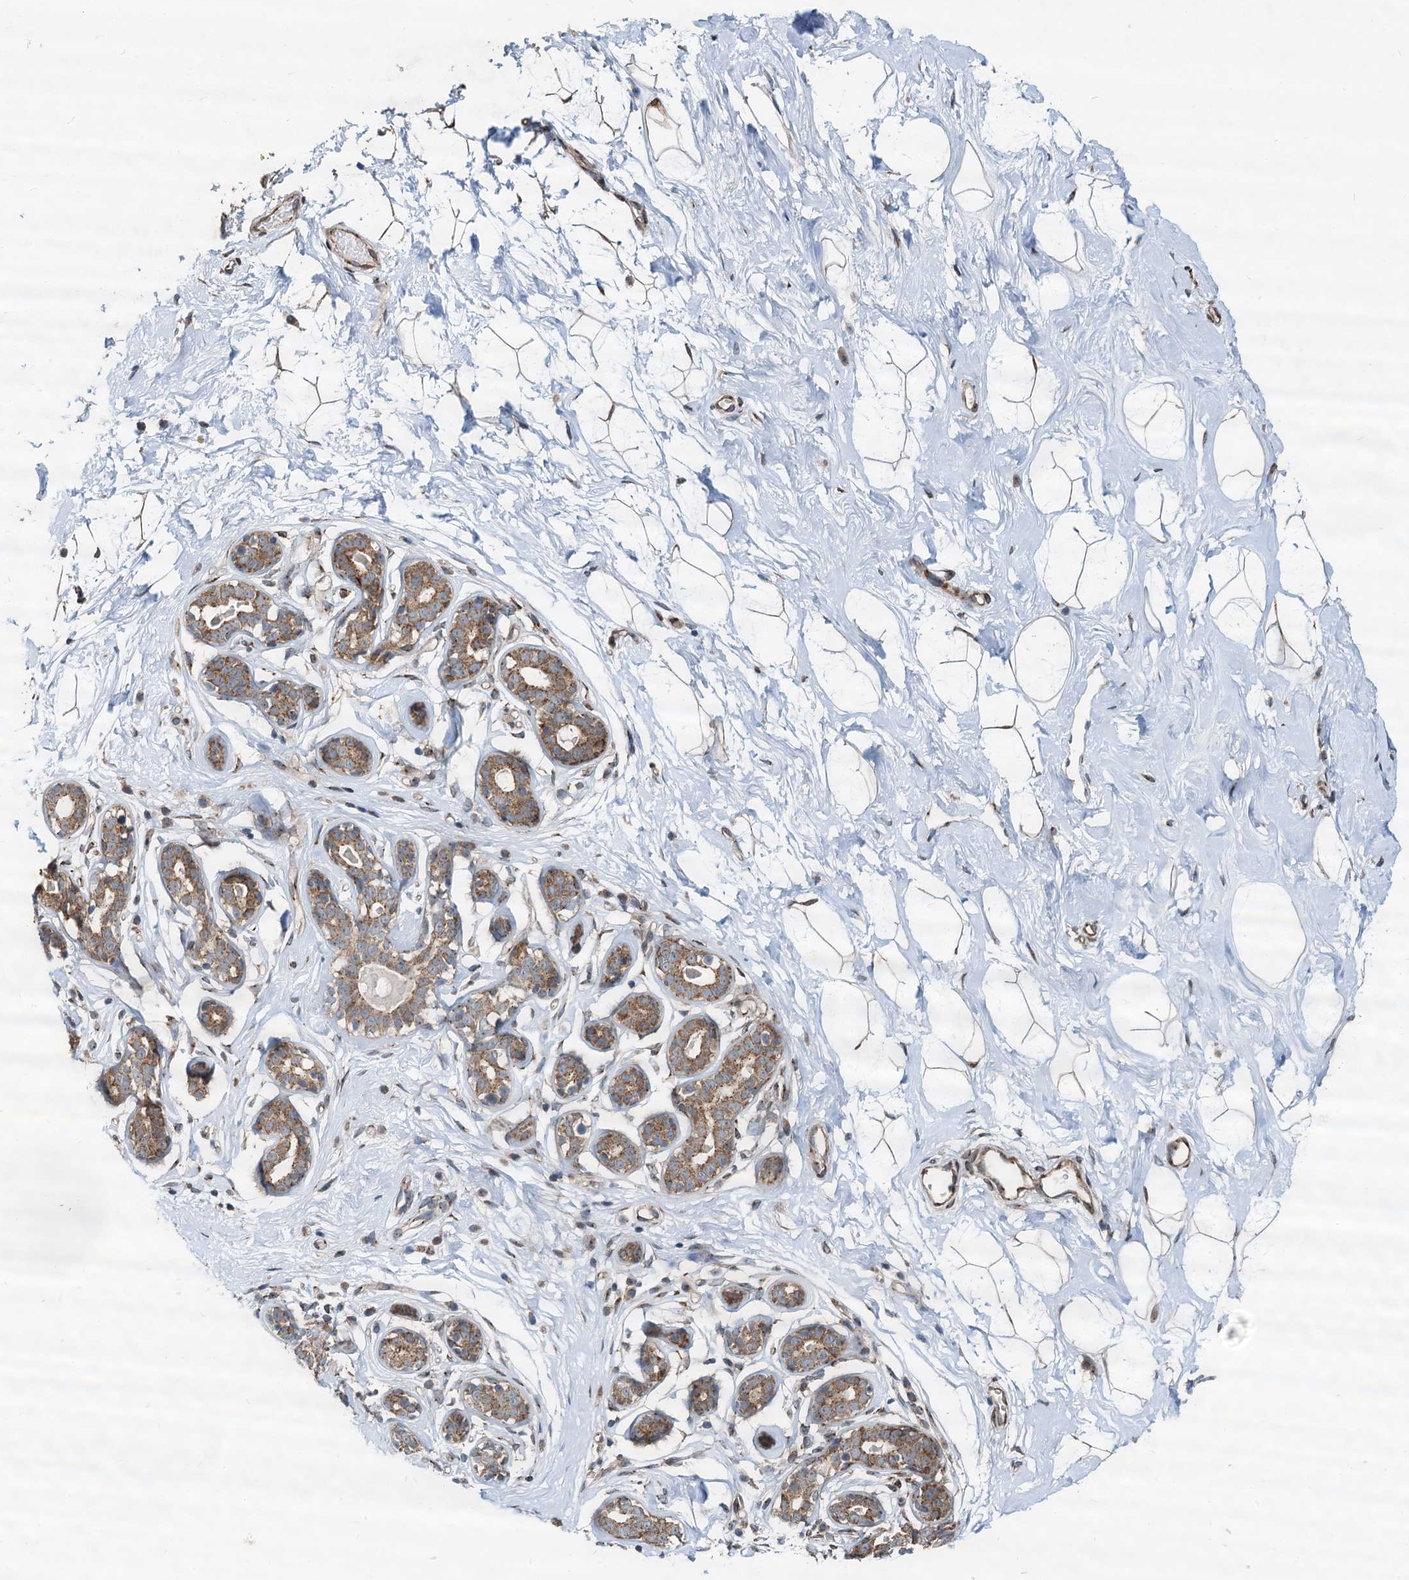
{"staining": {"intensity": "moderate", "quantity": "25%-75%", "location": "cytoplasmic/membranous"}, "tissue": "breast", "cell_type": "Adipocytes", "image_type": "normal", "snomed": [{"axis": "morphology", "description": "Normal tissue, NOS"}, {"axis": "morphology", "description": "Adenoma, NOS"}, {"axis": "topography", "description": "Breast"}], "caption": "Immunohistochemical staining of normal breast displays moderate cytoplasmic/membranous protein expression in about 25%-75% of adipocytes.", "gene": "CEP68", "patient": {"sex": "female", "age": 23}}